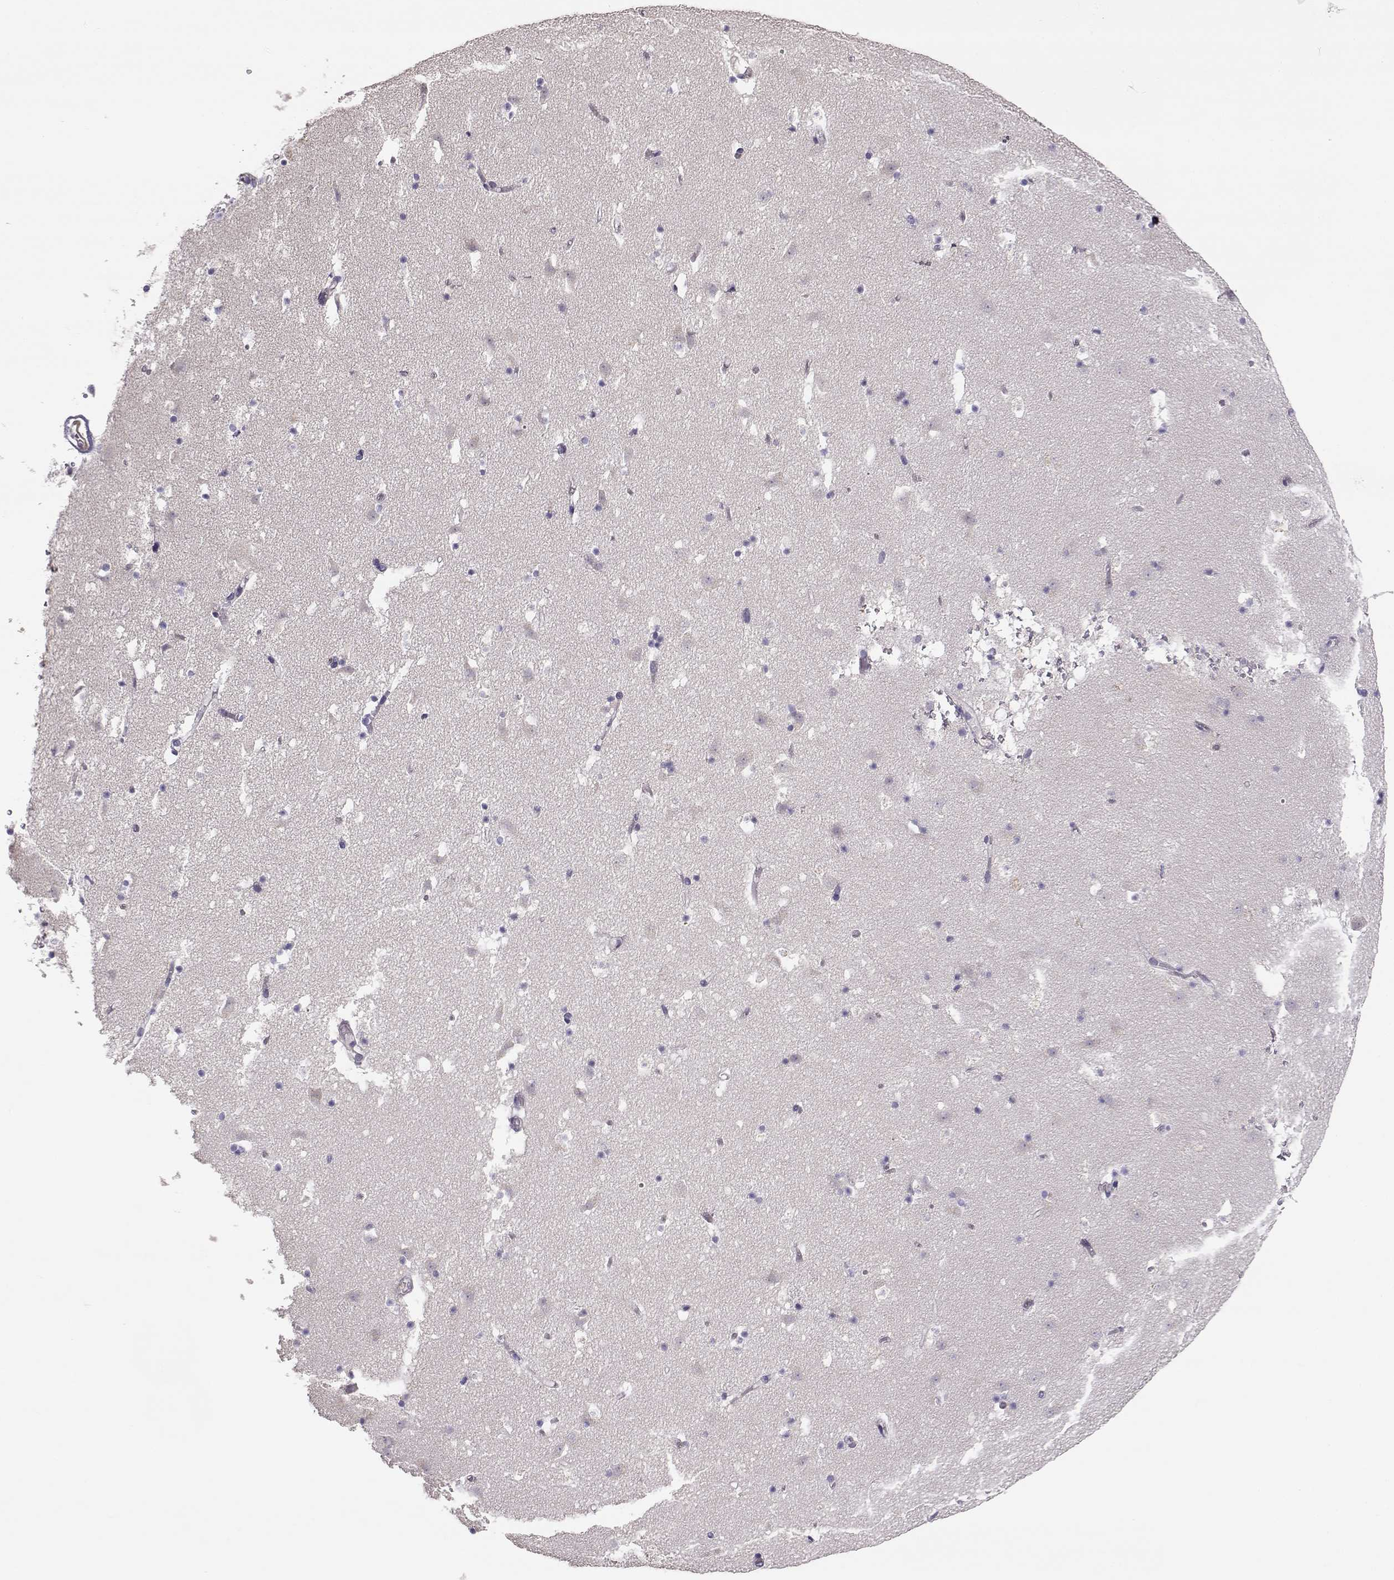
{"staining": {"intensity": "negative", "quantity": "none", "location": "none"}, "tissue": "caudate", "cell_type": "Glial cells", "image_type": "normal", "snomed": [{"axis": "morphology", "description": "Normal tissue, NOS"}, {"axis": "topography", "description": "Lateral ventricle wall"}], "caption": "This is a photomicrograph of immunohistochemistry (IHC) staining of benign caudate, which shows no staining in glial cells.", "gene": "ENDOU", "patient": {"sex": "female", "age": 42}}